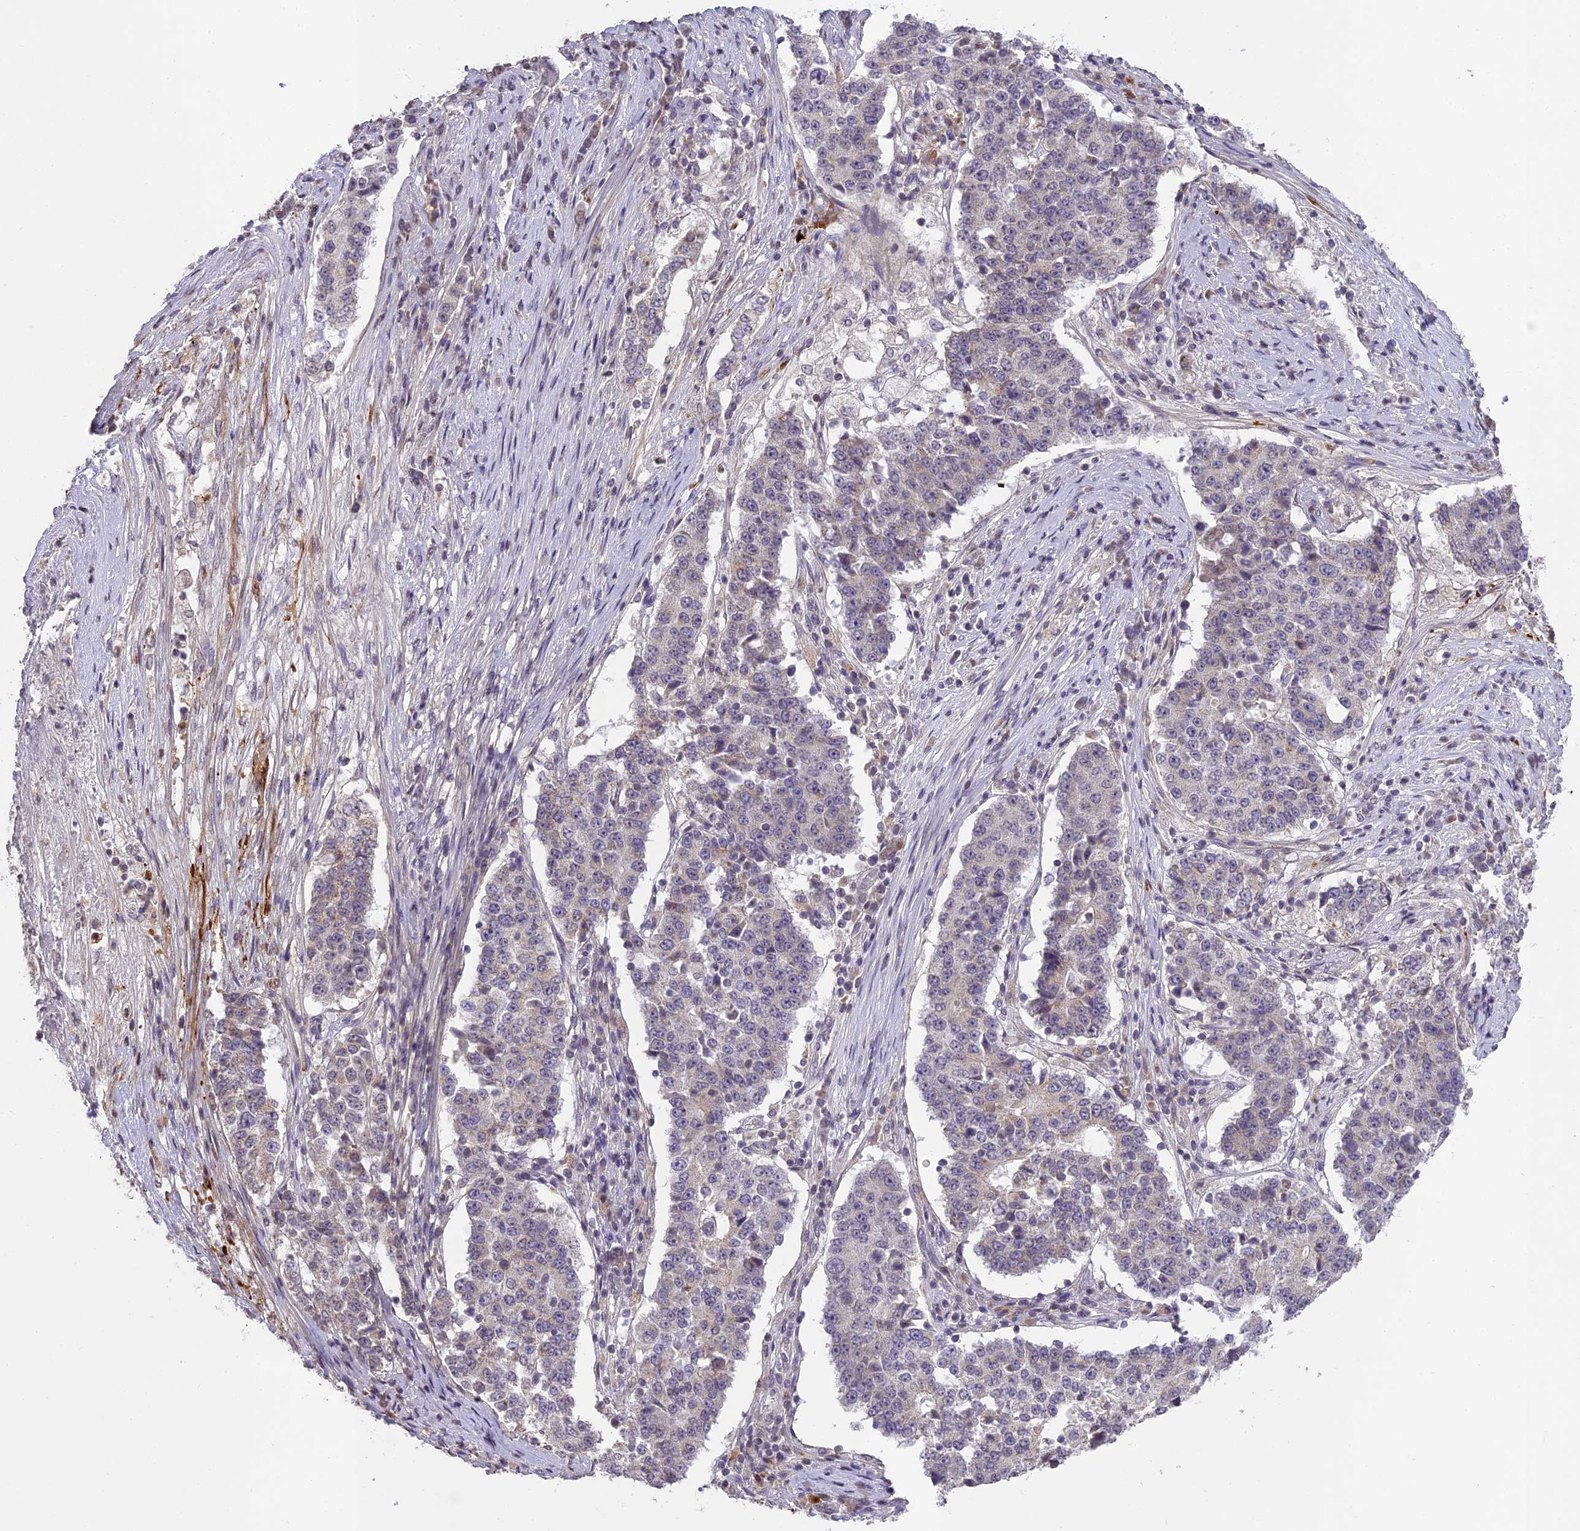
{"staining": {"intensity": "negative", "quantity": "none", "location": "none"}, "tissue": "stomach cancer", "cell_type": "Tumor cells", "image_type": "cancer", "snomed": [{"axis": "morphology", "description": "Adenocarcinoma, NOS"}, {"axis": "topography", "description": "Stomach"}], "caption": "High power microscopy micrograph of an IHC histopathology image of adenocarcinoma (stomach), revealing no significant staining in tumor cells.", "gene": "ERG28", "patient": {"sex": "male", "age": 59}}